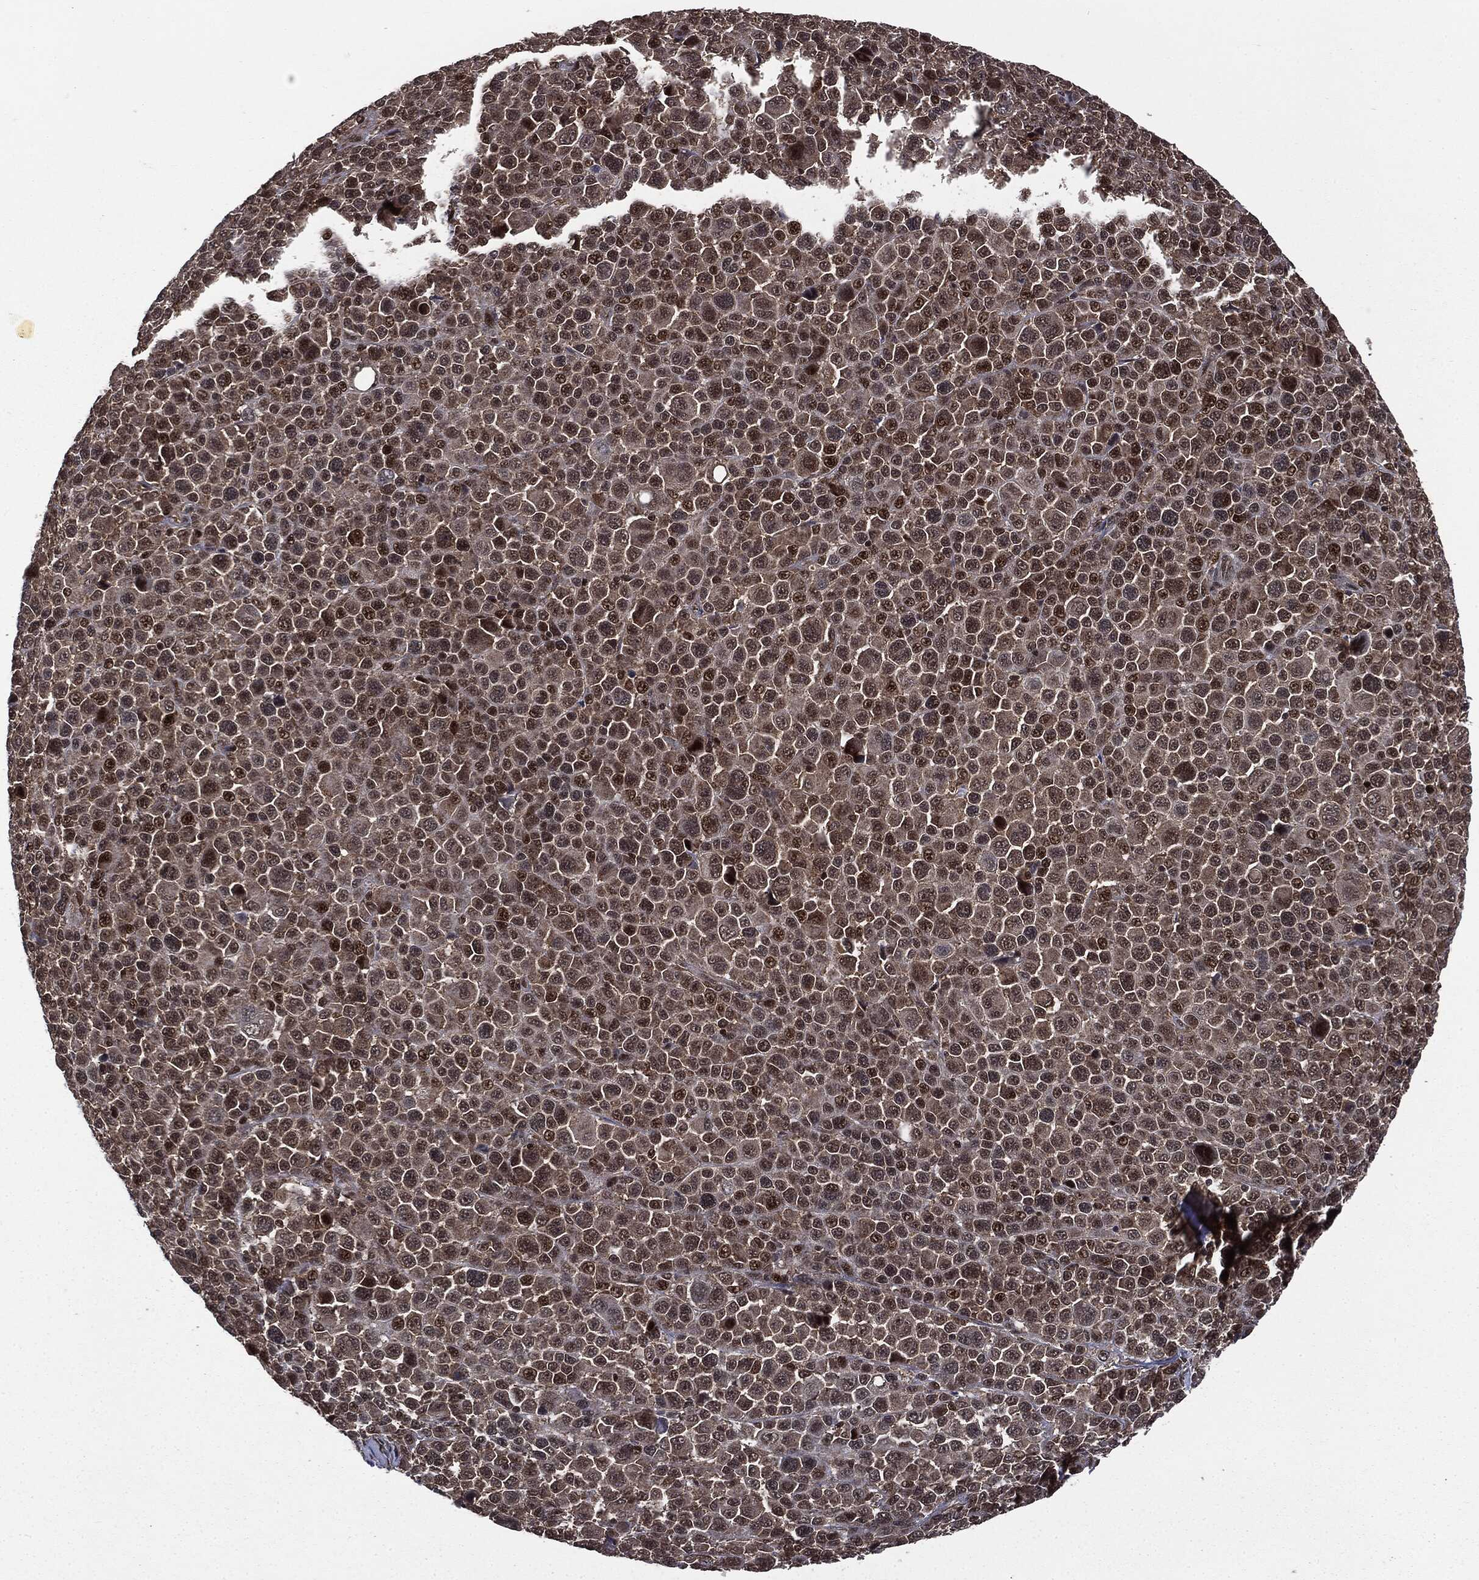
{"staining": {"intensity": "moderate", "quantity": "25%-75%", "location": "cytoplasmic/membranous,nuclear"}, "tissue": "melanoma", "cell_type": "Tumor cells", "image_type": "cancer", "snomed": [{"axis": "morphology", "description": "Malignant melanoma, NOS"}, {"axis": "topography", "description": "Skin"}], "caption": "Human melanoma stained with a protein marker displays moderate staining in tumor cells.", "gene": "PTPA", "patient": {"sex": "female", "age": 57}}